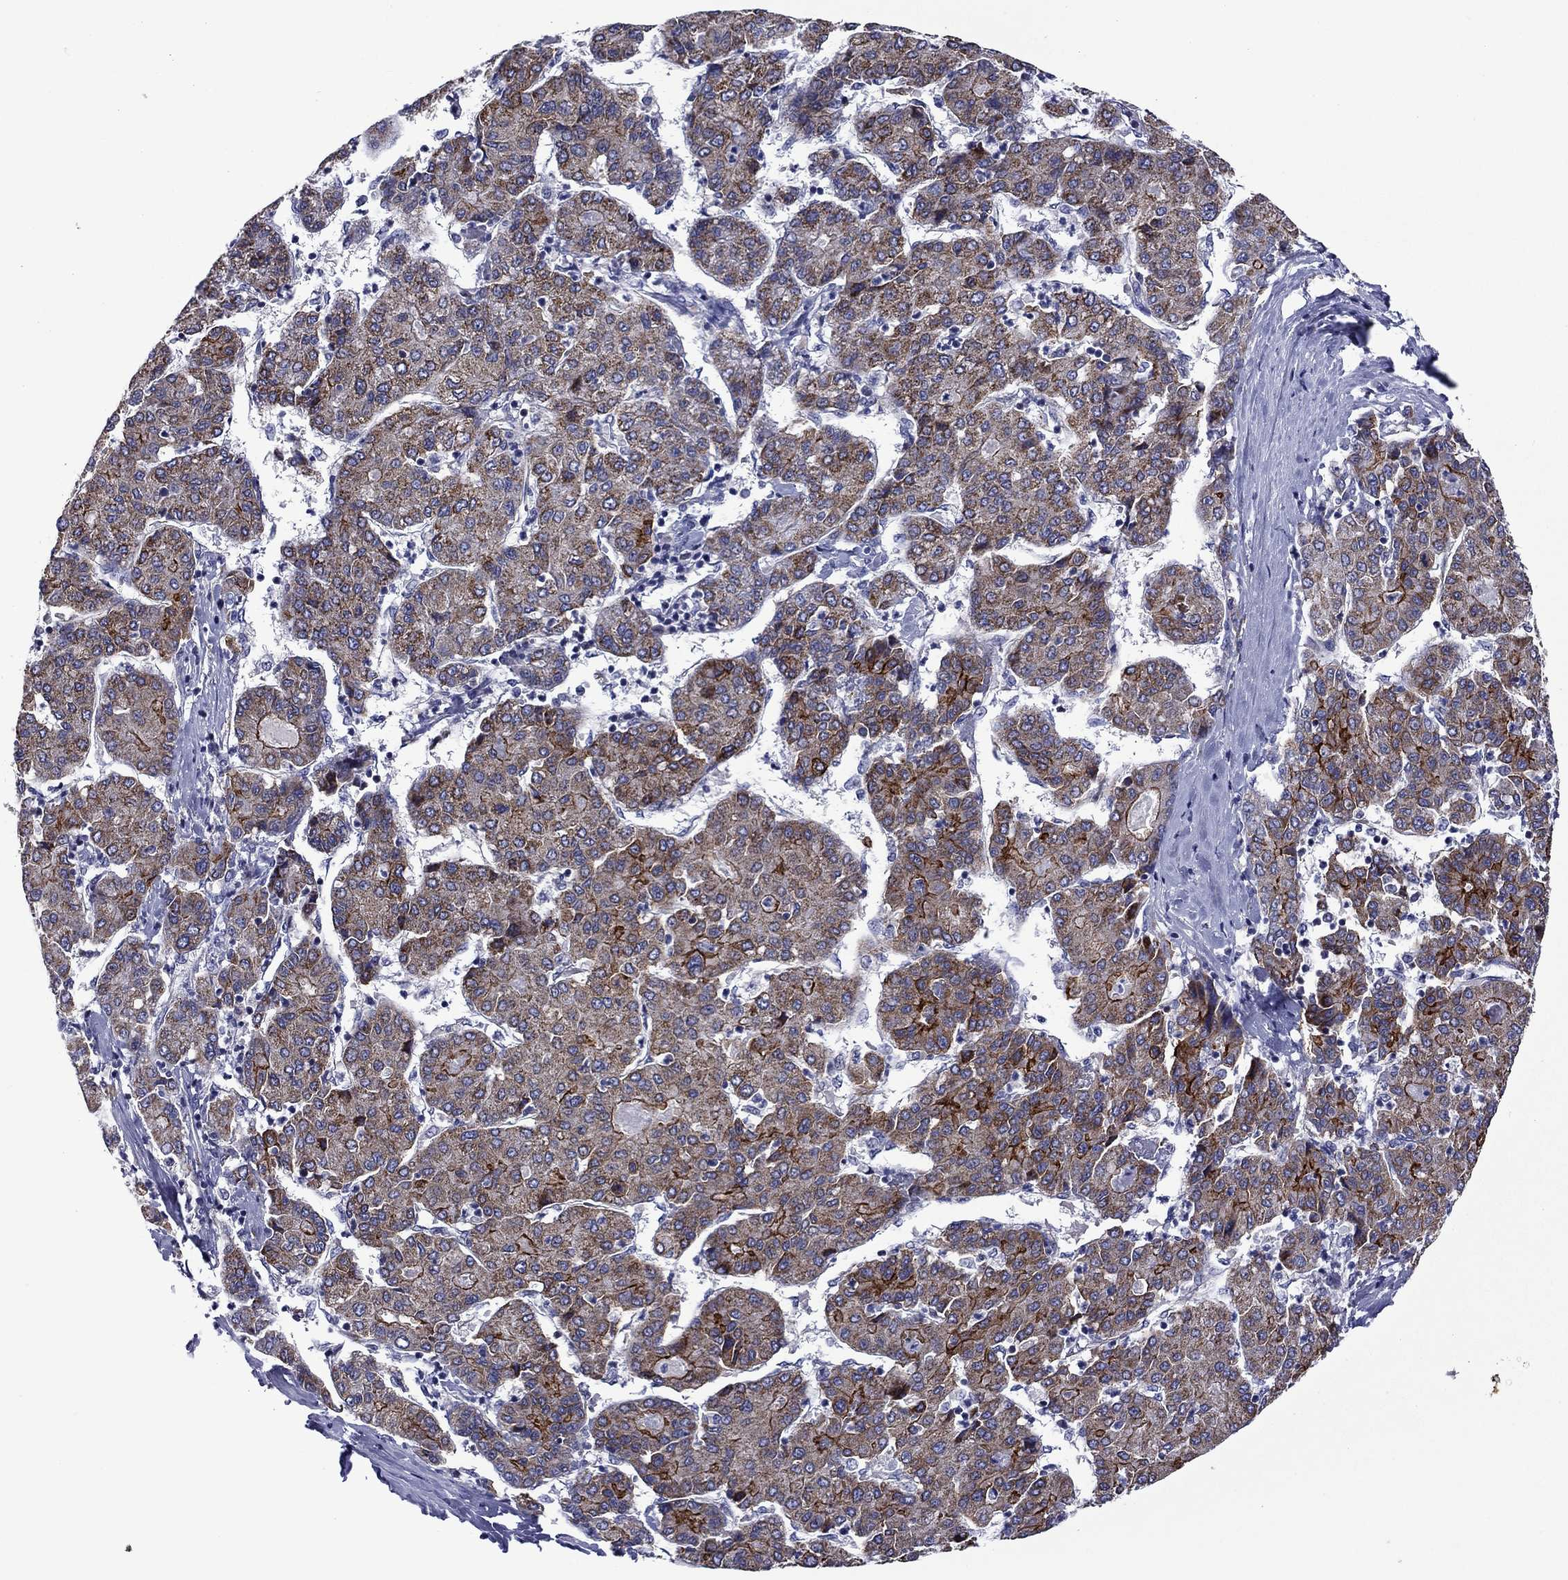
{"staining": {"intensity": "strong", "quantity": "25%-75%", "location": "cytoplasmic/membranous"}, "tissue": "liver cancer", "cell_type": "Tumor cells", "image_type": "cancer", "snomed": [{"axis": "morphology", "description": "Carcinoma, Hepatocellular, NOS"}, {"axis": "topography", "description": "Liver"}], "caption": "Liver hepatocellular carcinoma stained for a protein shows strong cytoplasmic/membranous positivity in tumor cells.", "gene": "LMO7", "patient": {"sex": "male", "age": 65}}